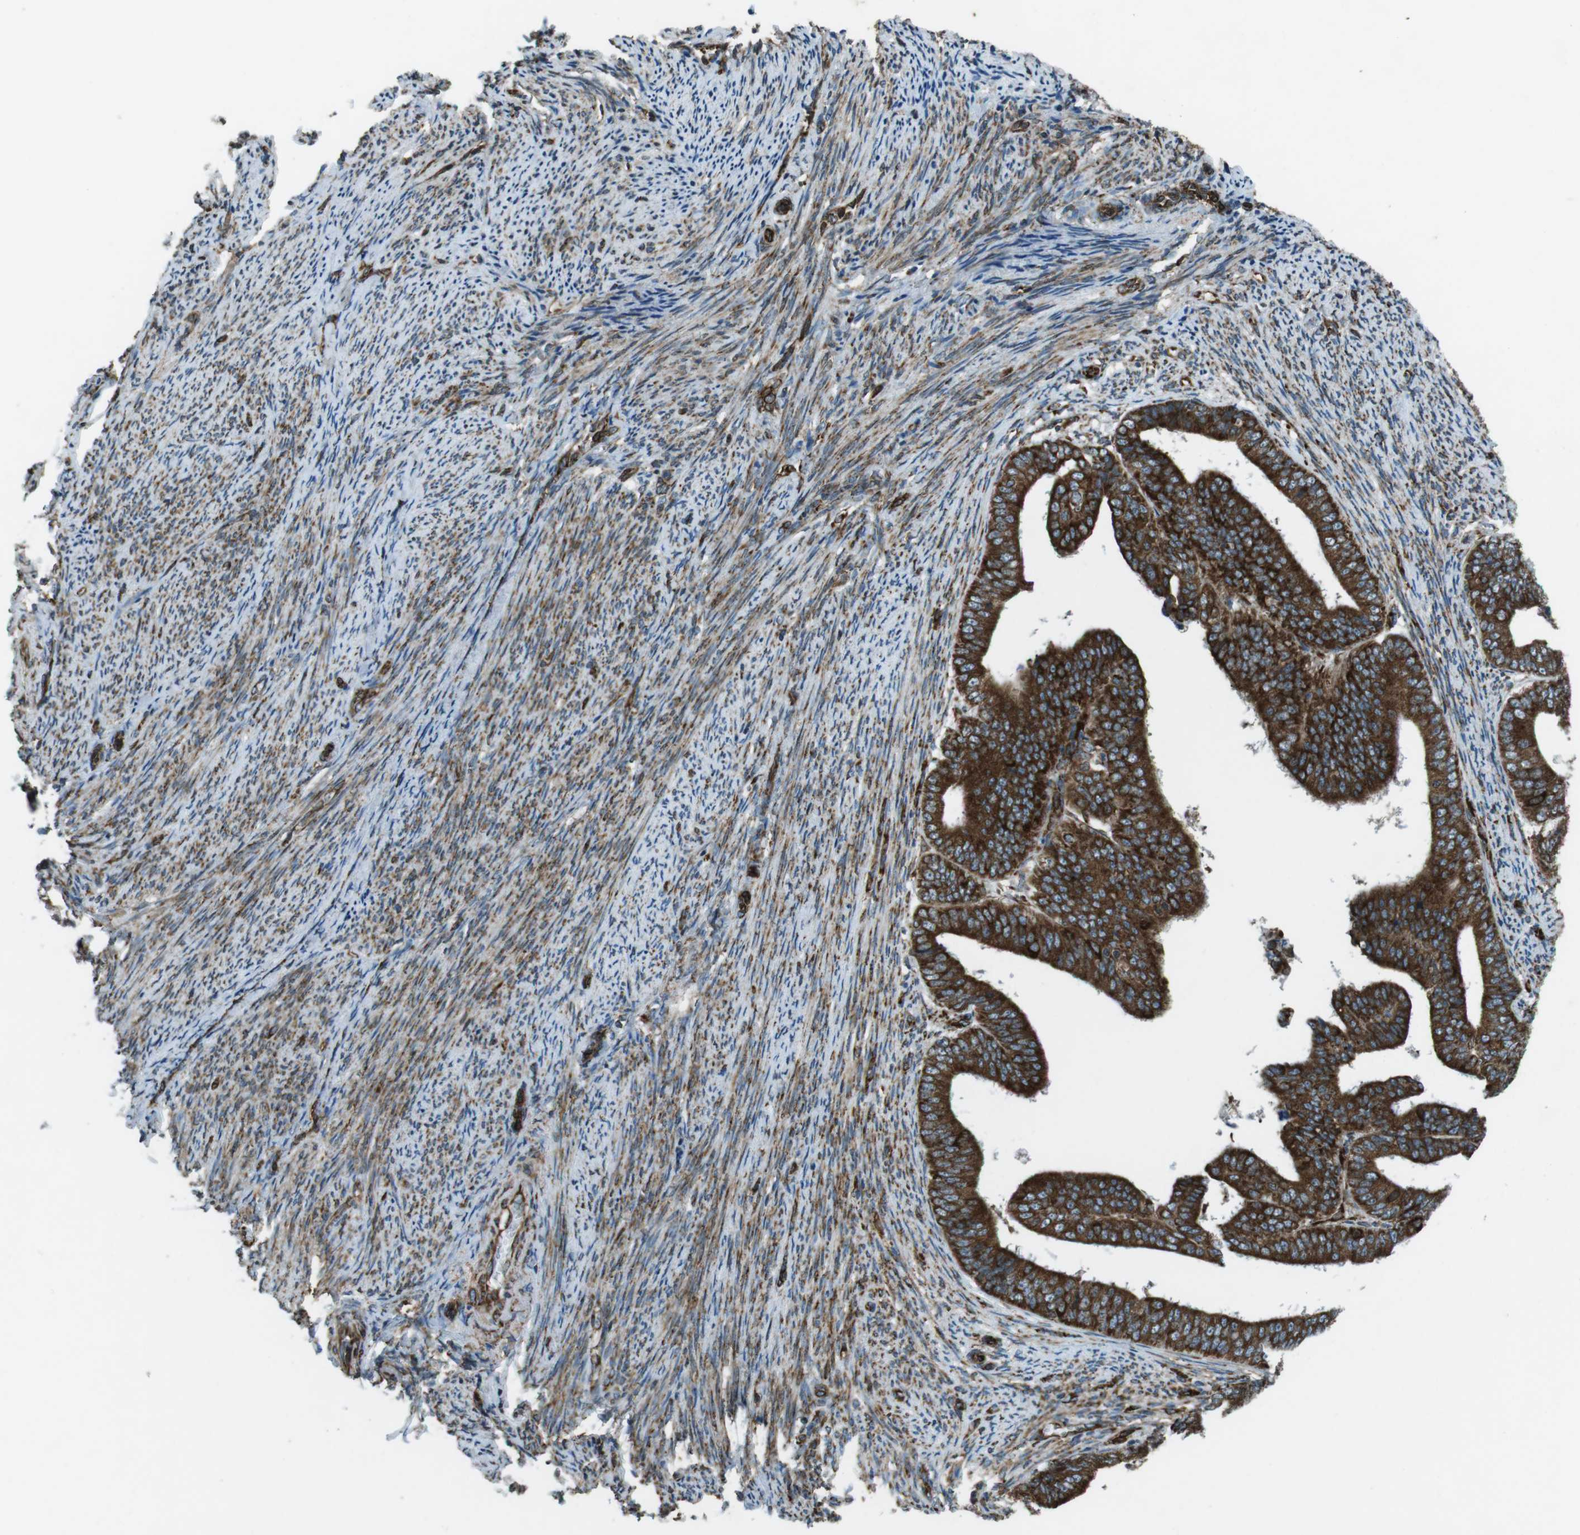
{"staining": {"intensity": "strong", "quantity": ">75%", "location": "cytoplasmic/membranous"}, "tissue": "endometrial cancer", "cell_type": "Tumor cells", "image_type": "cancer", "snomed": [{"axis": "morphology", "description": "Adenocarcinoma, NOS"}, {"axis": "topography", "description": "Endometrium"}], "caption": "Adenocarcinoma (endometrial) stained with DAB IHC displays high levels of strong cytoplasmic/membranous positivity in about >75% of tumor cells.", "gene": "KTN1", "patient": {"sex": "female", "age": 63}}